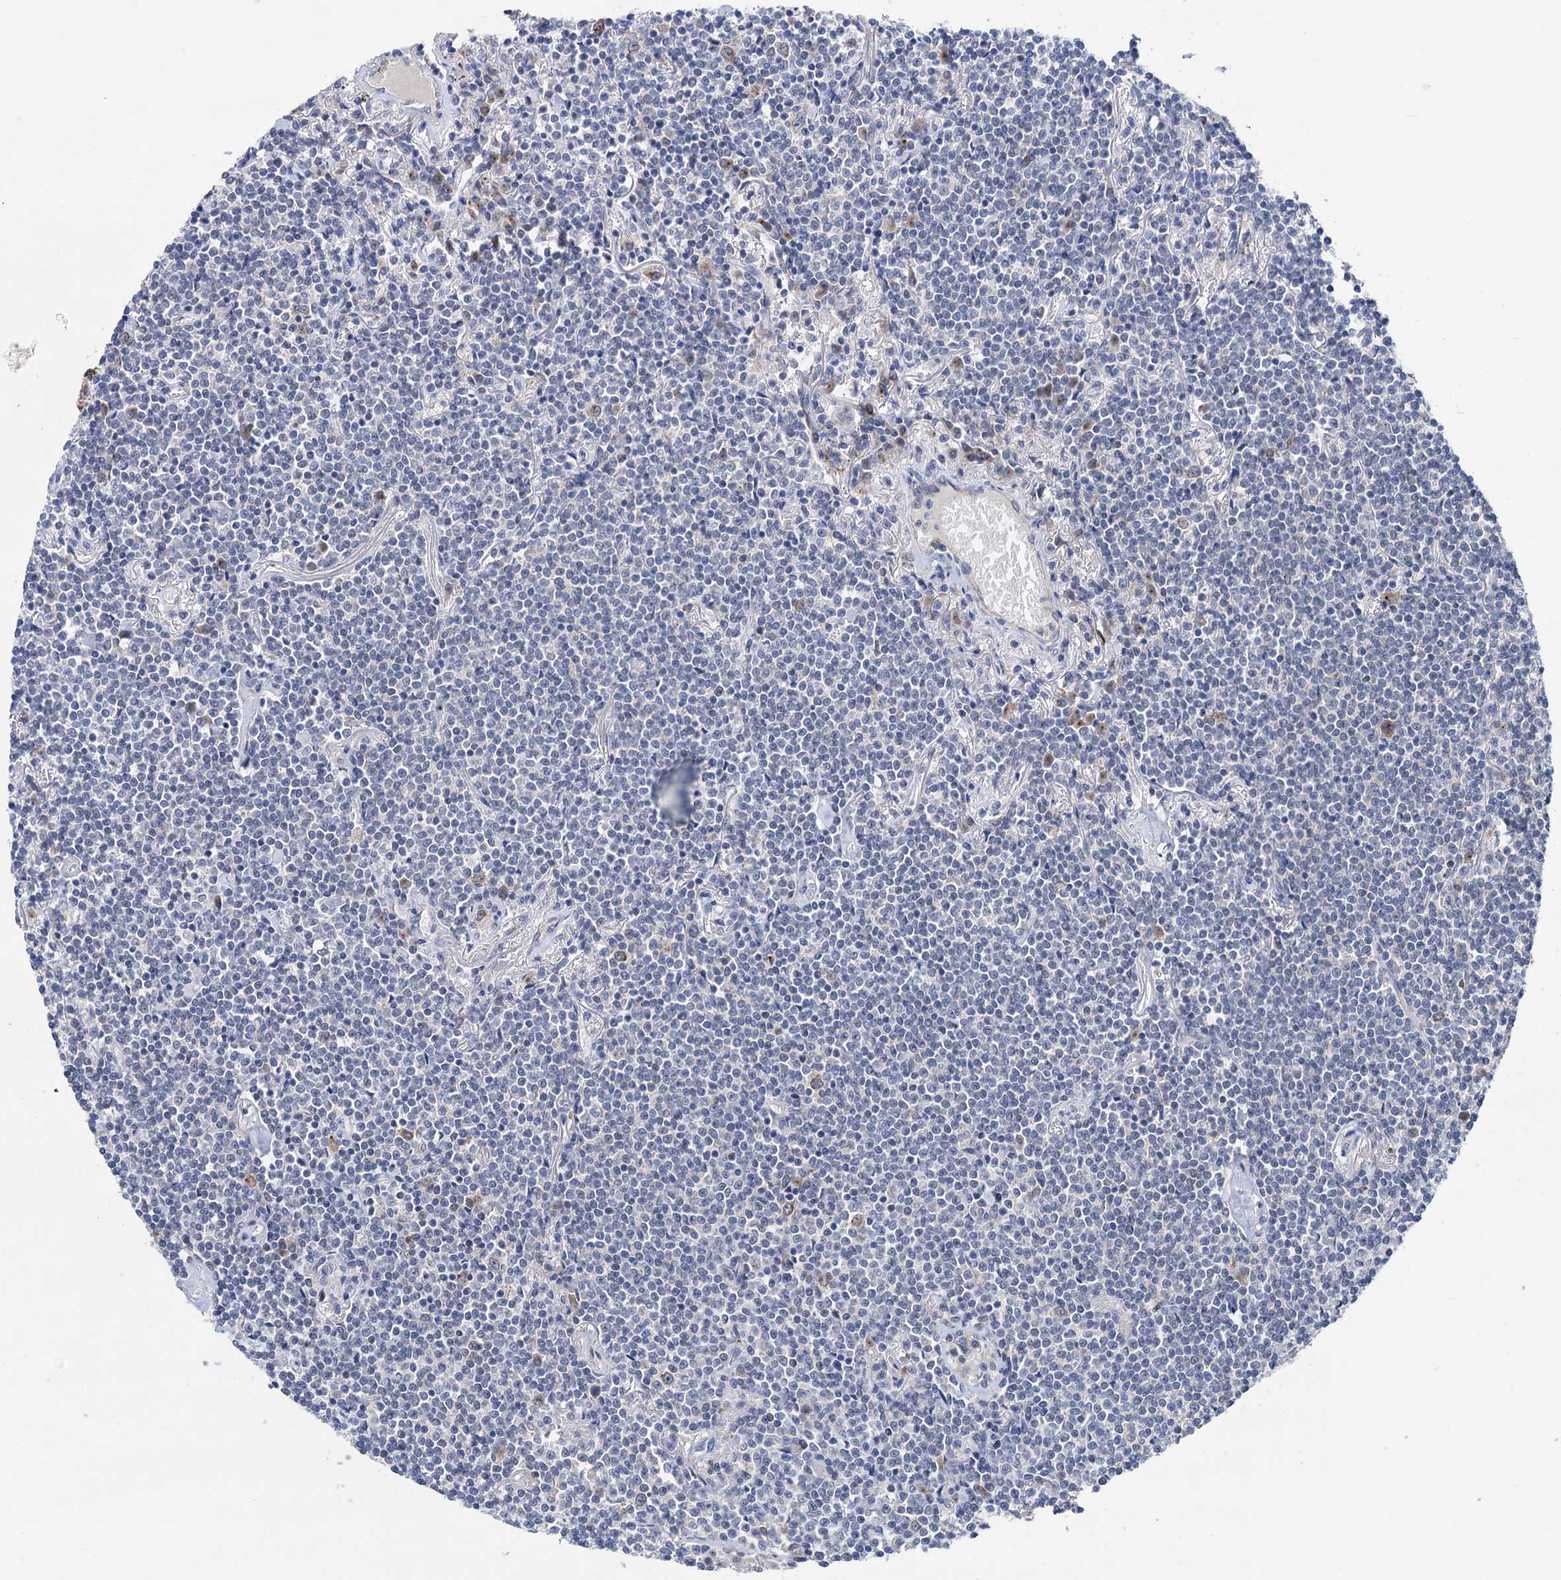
{"staining": {"intensity": "negative", "quantity": "none", "location": "none"}, "tissue": "lymphoma", "cell_type": "Tumor cells", "image_type": "cancer", "snomed": [{"axis": "morphology", "description": "Malignant lymphoma, non-Hodgkin's type, Low grade"}, {"axis": "topography", "description": "Lung"}], "caption": "This micrograph is of low-grade malignant lymphoma, non-Hodgkin's type stained with immunohistochemistry to label a protein in brown with the nuclei are counter-stained blue. There is no staining in tumor cells.", "gene": "ZNRD2", "patient": {"sex": "female", "age": 71}}